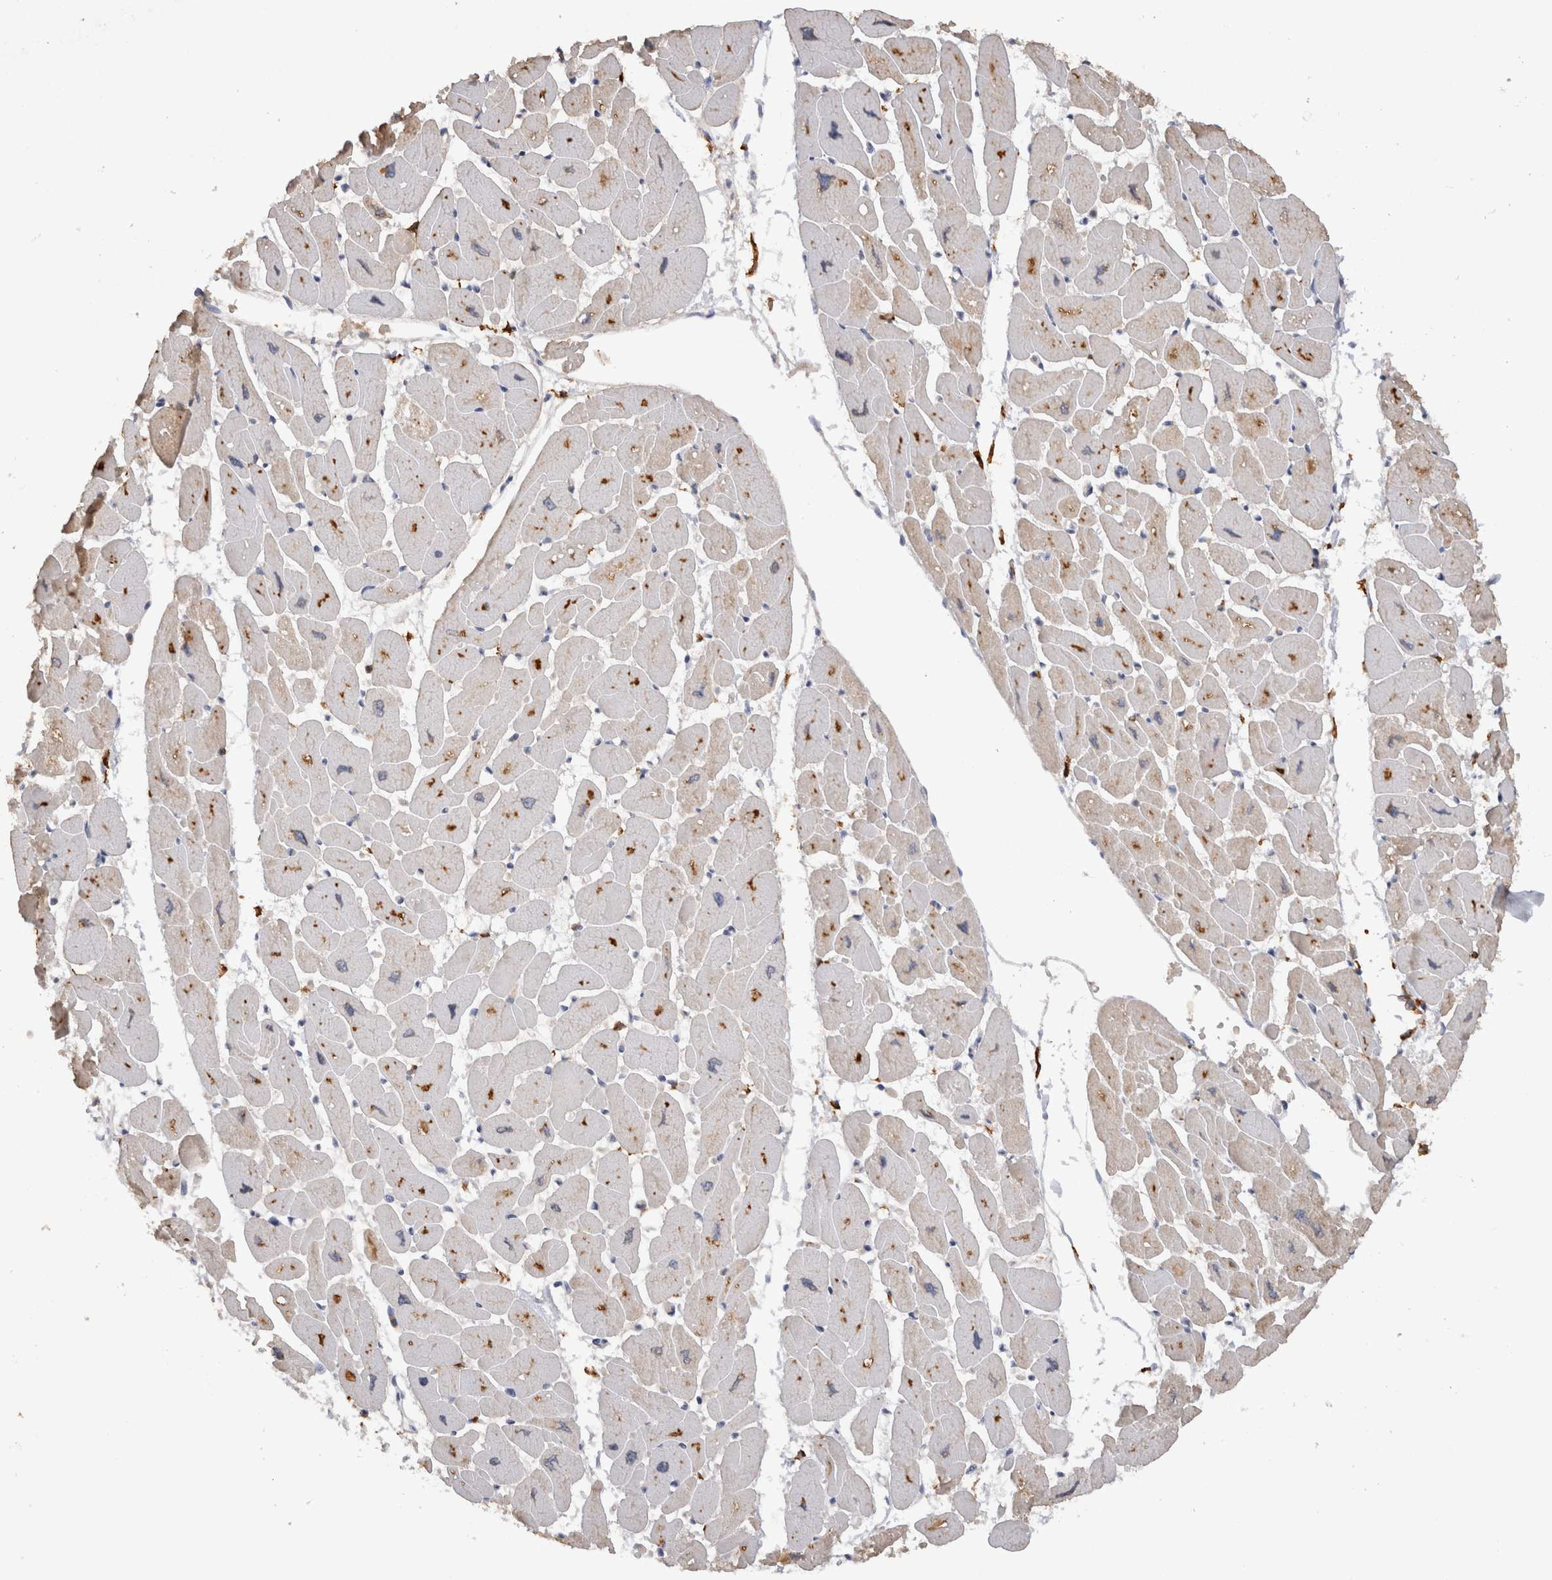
{"staining": {"intensity": "weak", "quantity": "25%-75%", "location": "cytoplasmic/membranous"}, "tissue": "heart muscle", "cell_type": "Cardiomyocytes", "image_type": "normal", "snomed": [{"axis": "morphology", "description": "Normal tissue, NOS"}, {"axis": "topography", "description": "Heart"}], "caption": "Normal heart muscle demonstrates weak cytoplasmic/membranous expression in approximately 25%-75% of cardiomyocytes, visualized by immunohistochemistry. (DAB (3,3'-diaminobenzidine) IHC, brown staining for protein, blue staining for nuclei).", "gene": "VSIG4", "patient": {"sex": "female", "age": 54}}